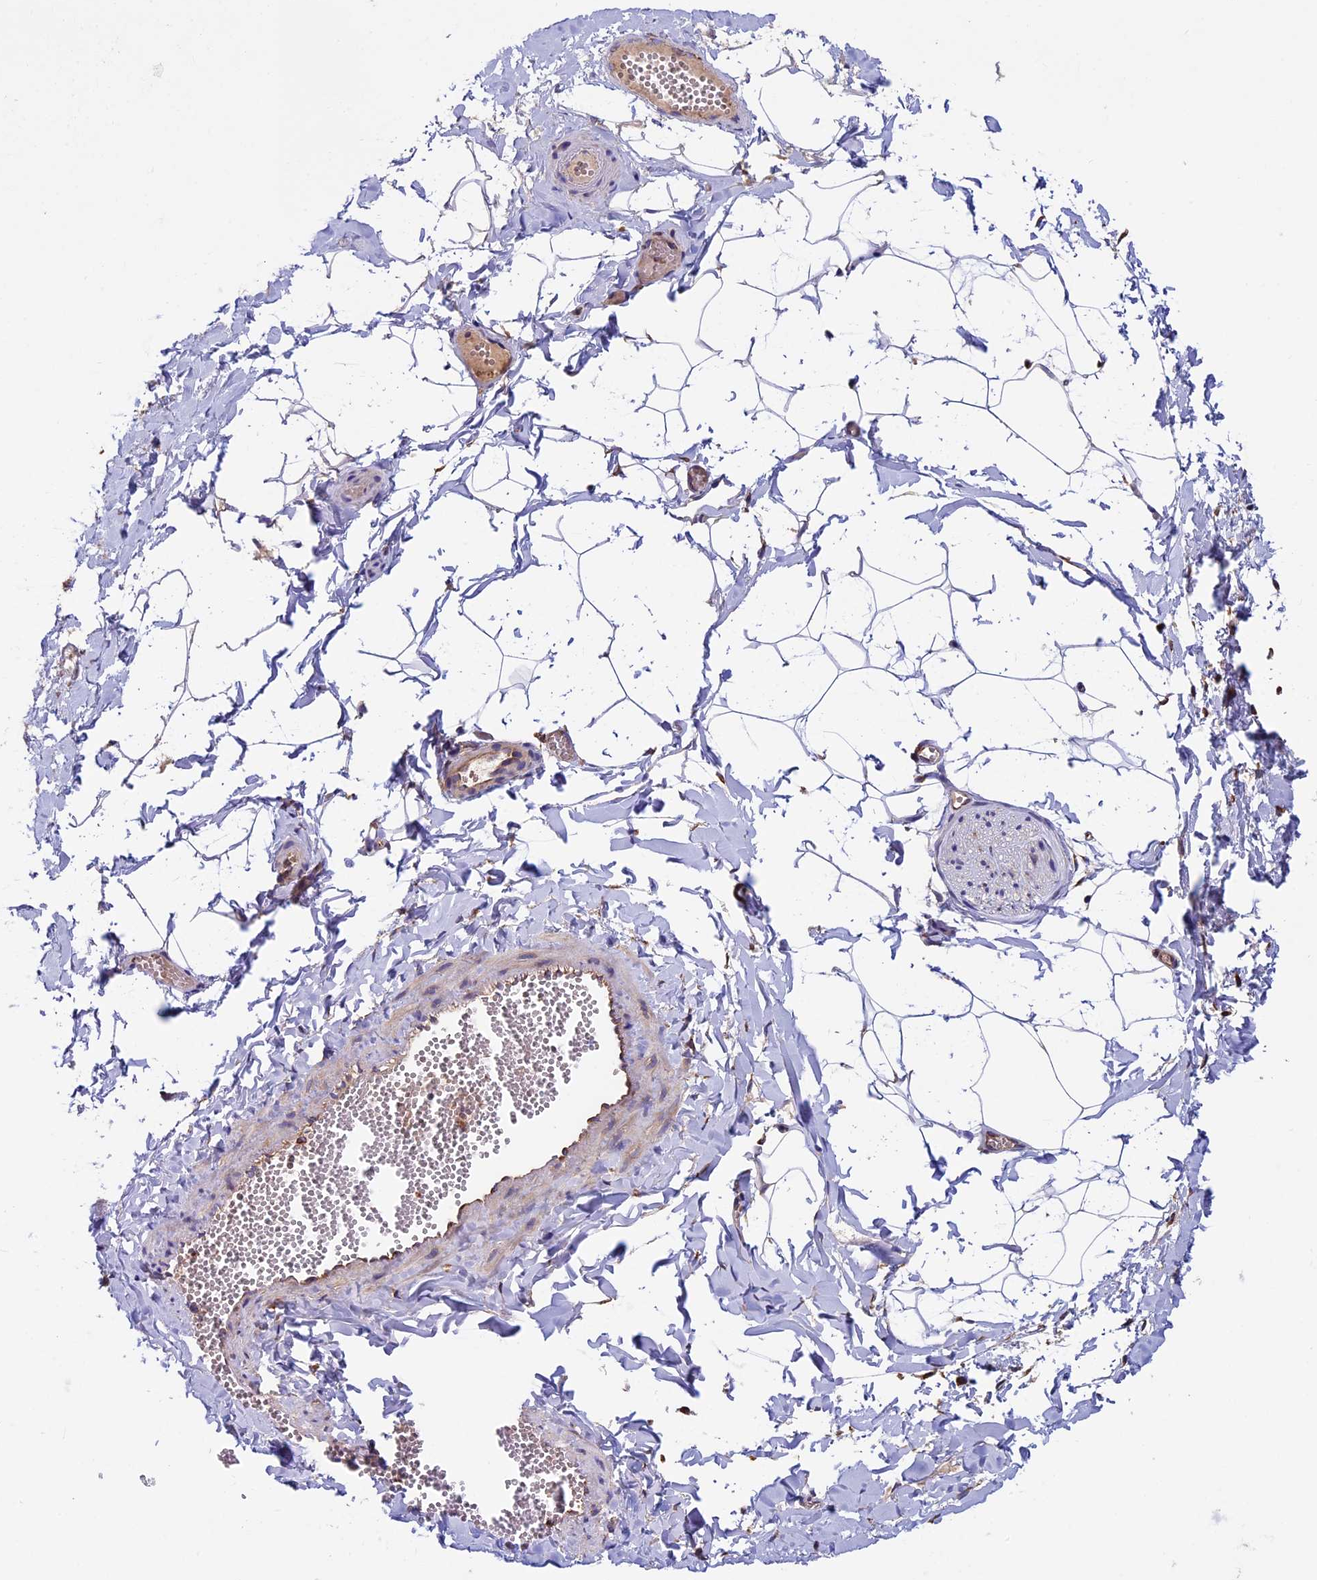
{"staining": {"intensity": "negative", "quantity": "none", "location": "none"}, "tissue": "adipose tissue", "cell_type": "Adipocytes", "image_type": "normal", "snomed": [{"axis": "morphology", "description": "Normal tissue, NOS"}, {"axis": "topography", "description": "Gallbladder"}, {"axis": "topography", "description": "Peripheral nerve tissue"}], "caption": "The IHC image has no significant positivity in adipocytes of adipose tissue.", "gene": "BTBD3", "patient": {"sex": "male", "age": 38}}